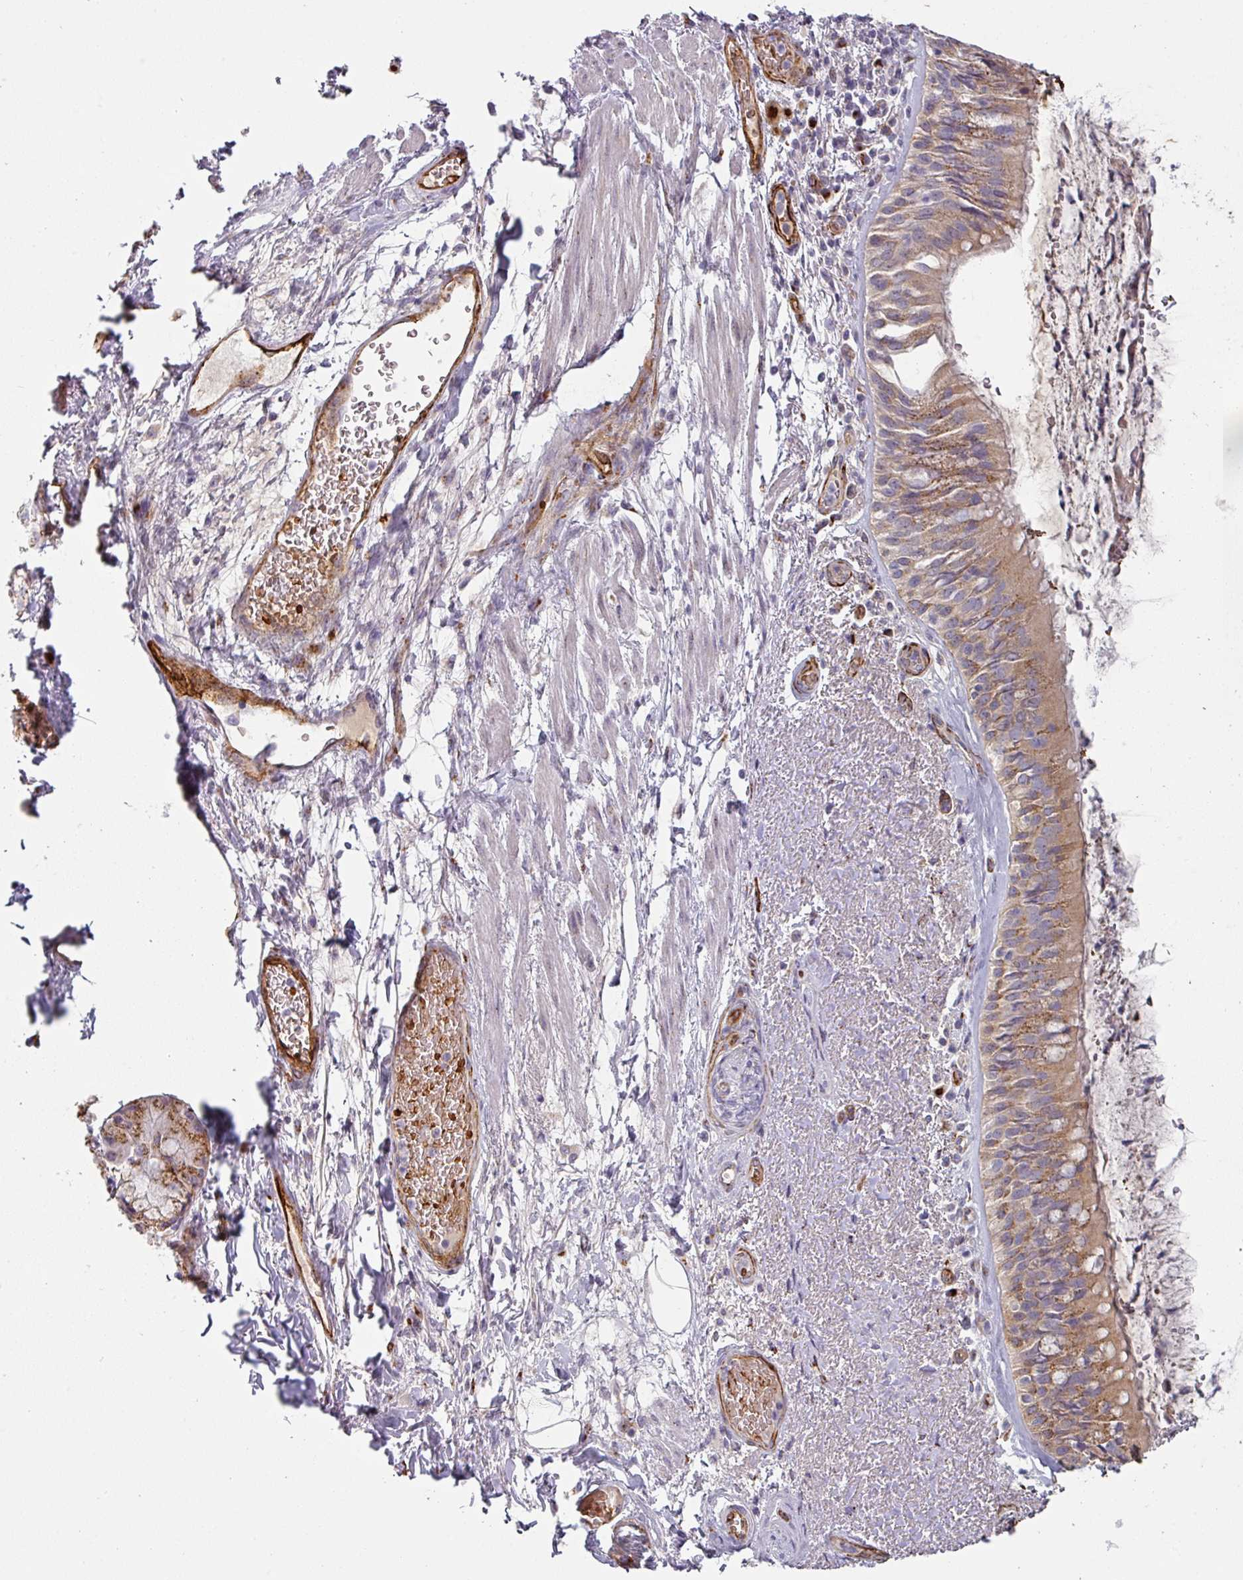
{"staining": {"intensity": "moderate", "quantity": "25%-75%", "location": "cytoplasmic/membranous"}, "tissue": "bronchus", "cell_type": "Respiratory epithelial cells", "image_type": "normal", "snomed": [{"axis": "morphology", "description": "Normal tissue, NOS"}, {"axis": "topography", "description": "Cartilage tissue"}, {"axis": "topography", "description": "Bronchus"}], "caption": "Respiratory epithelial cells exhibit medium levels of moderate cytoplasmic/membranous positivity in approximately 25%-75% of cells in unremarkable bronchus. The staining is performed using DAB (3,3'-diaminobenzidine) brown chromogen to label protein expression. The nuclei are counter-stained blue using hematoxylin.", "gene": "PRODH2", "patient": {"sex": "male", "age": 63}}